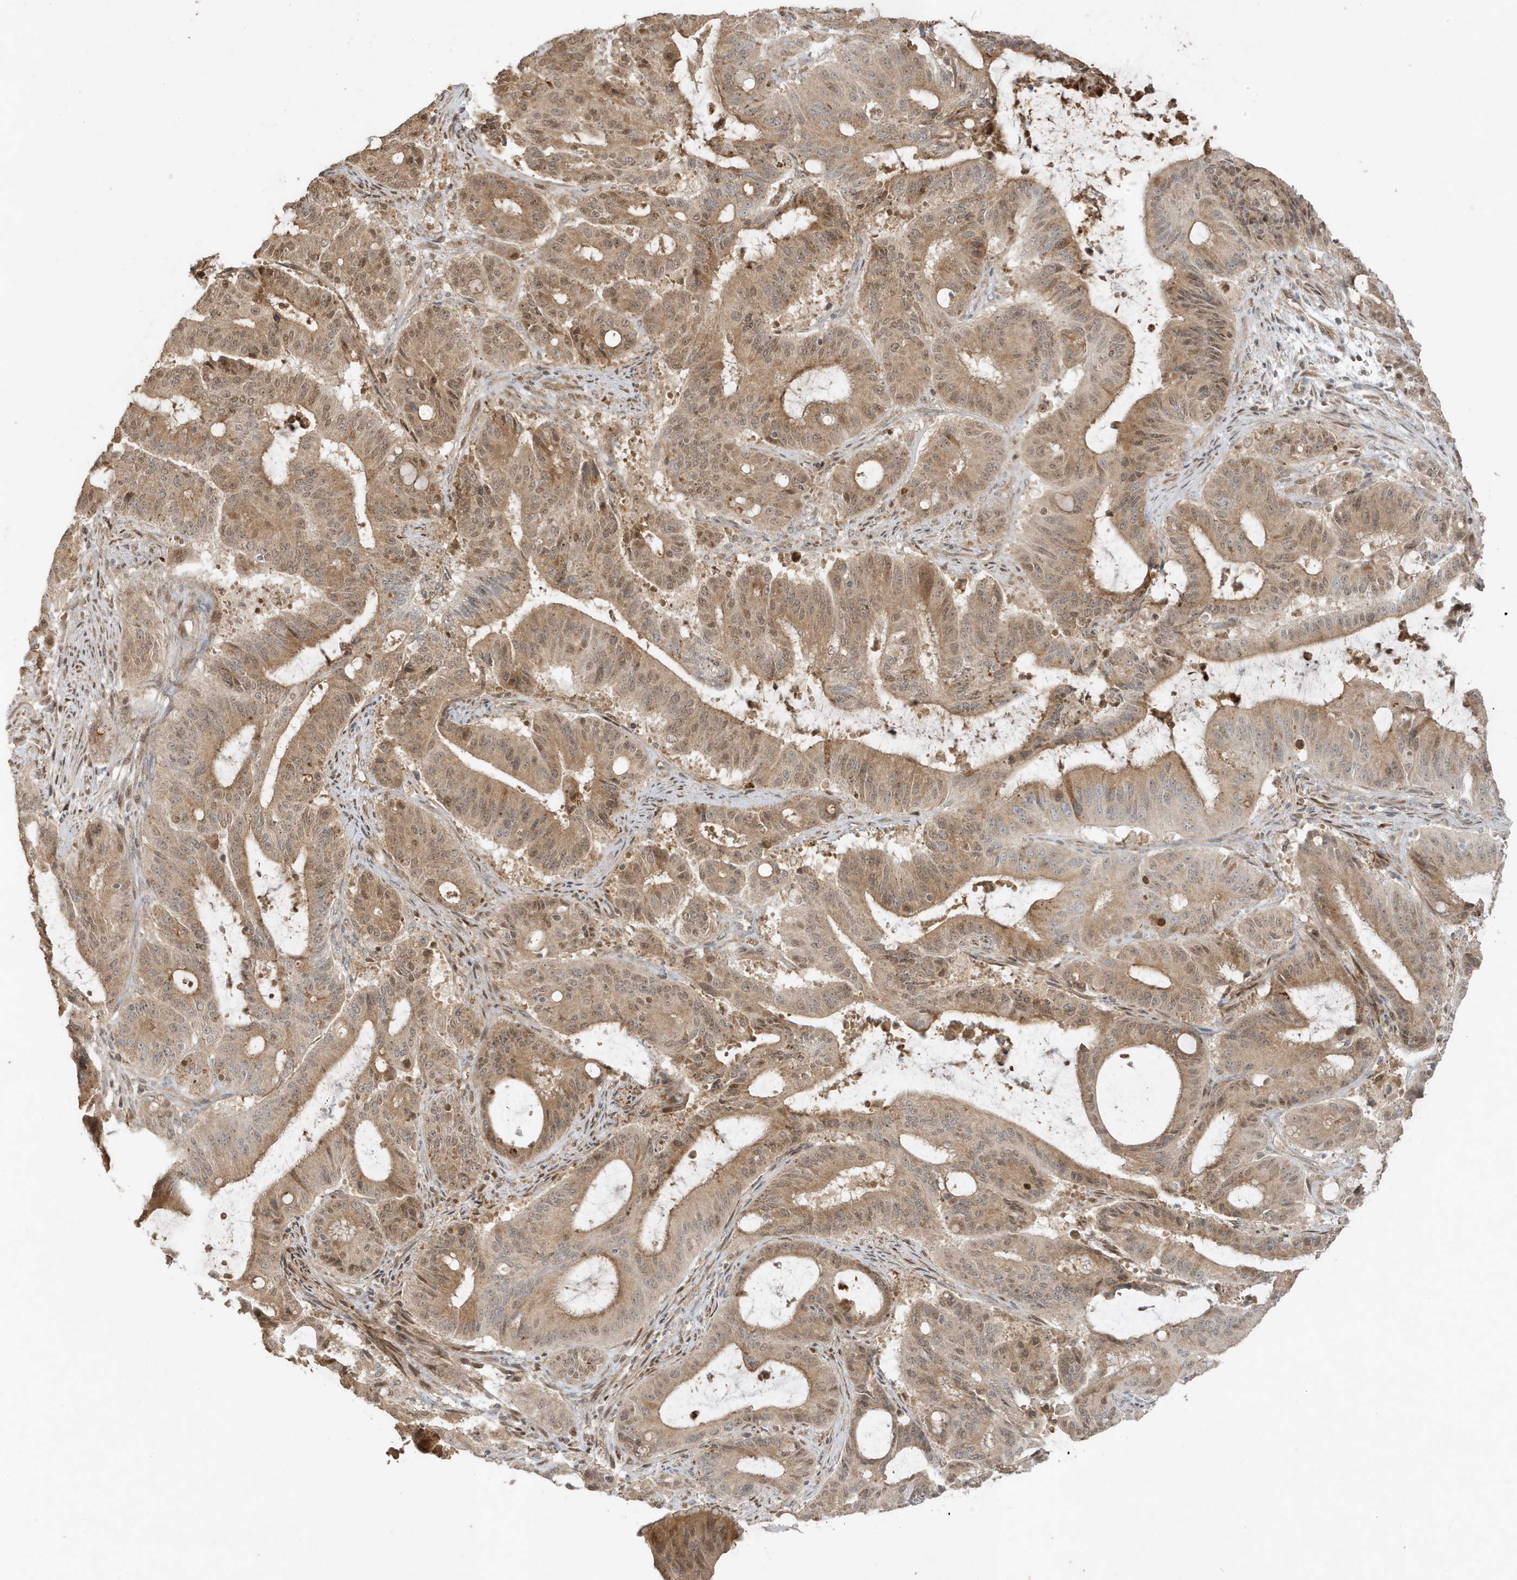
{"staining": {"intensity": "moderate", "quantity": ">75%", "location": "cytoplasmic/membranous,nuclear"}, "tissue": "liver cancer", "cell_type": "Tumor cells", "image_type": "cancer", "snomed": [{"axis": "morphology", "description": "Normal tissue, NOS"}, {"axis": "morphology", "description": "Cholangiocarcinoma"}, {"axis": "topography", "description": "Liver"}, {"axis": "topography", "description": "Peripheral nerve tissue"}], "caption": "Immunohistochemical staining of human liver cancer exhibits moderate cytoplasmic/membranous and nuclear protein positivity in approximately >75% of tumor cells.", "gene": "ZBTB41", "patient": {"sex": "female", "age": 73}}